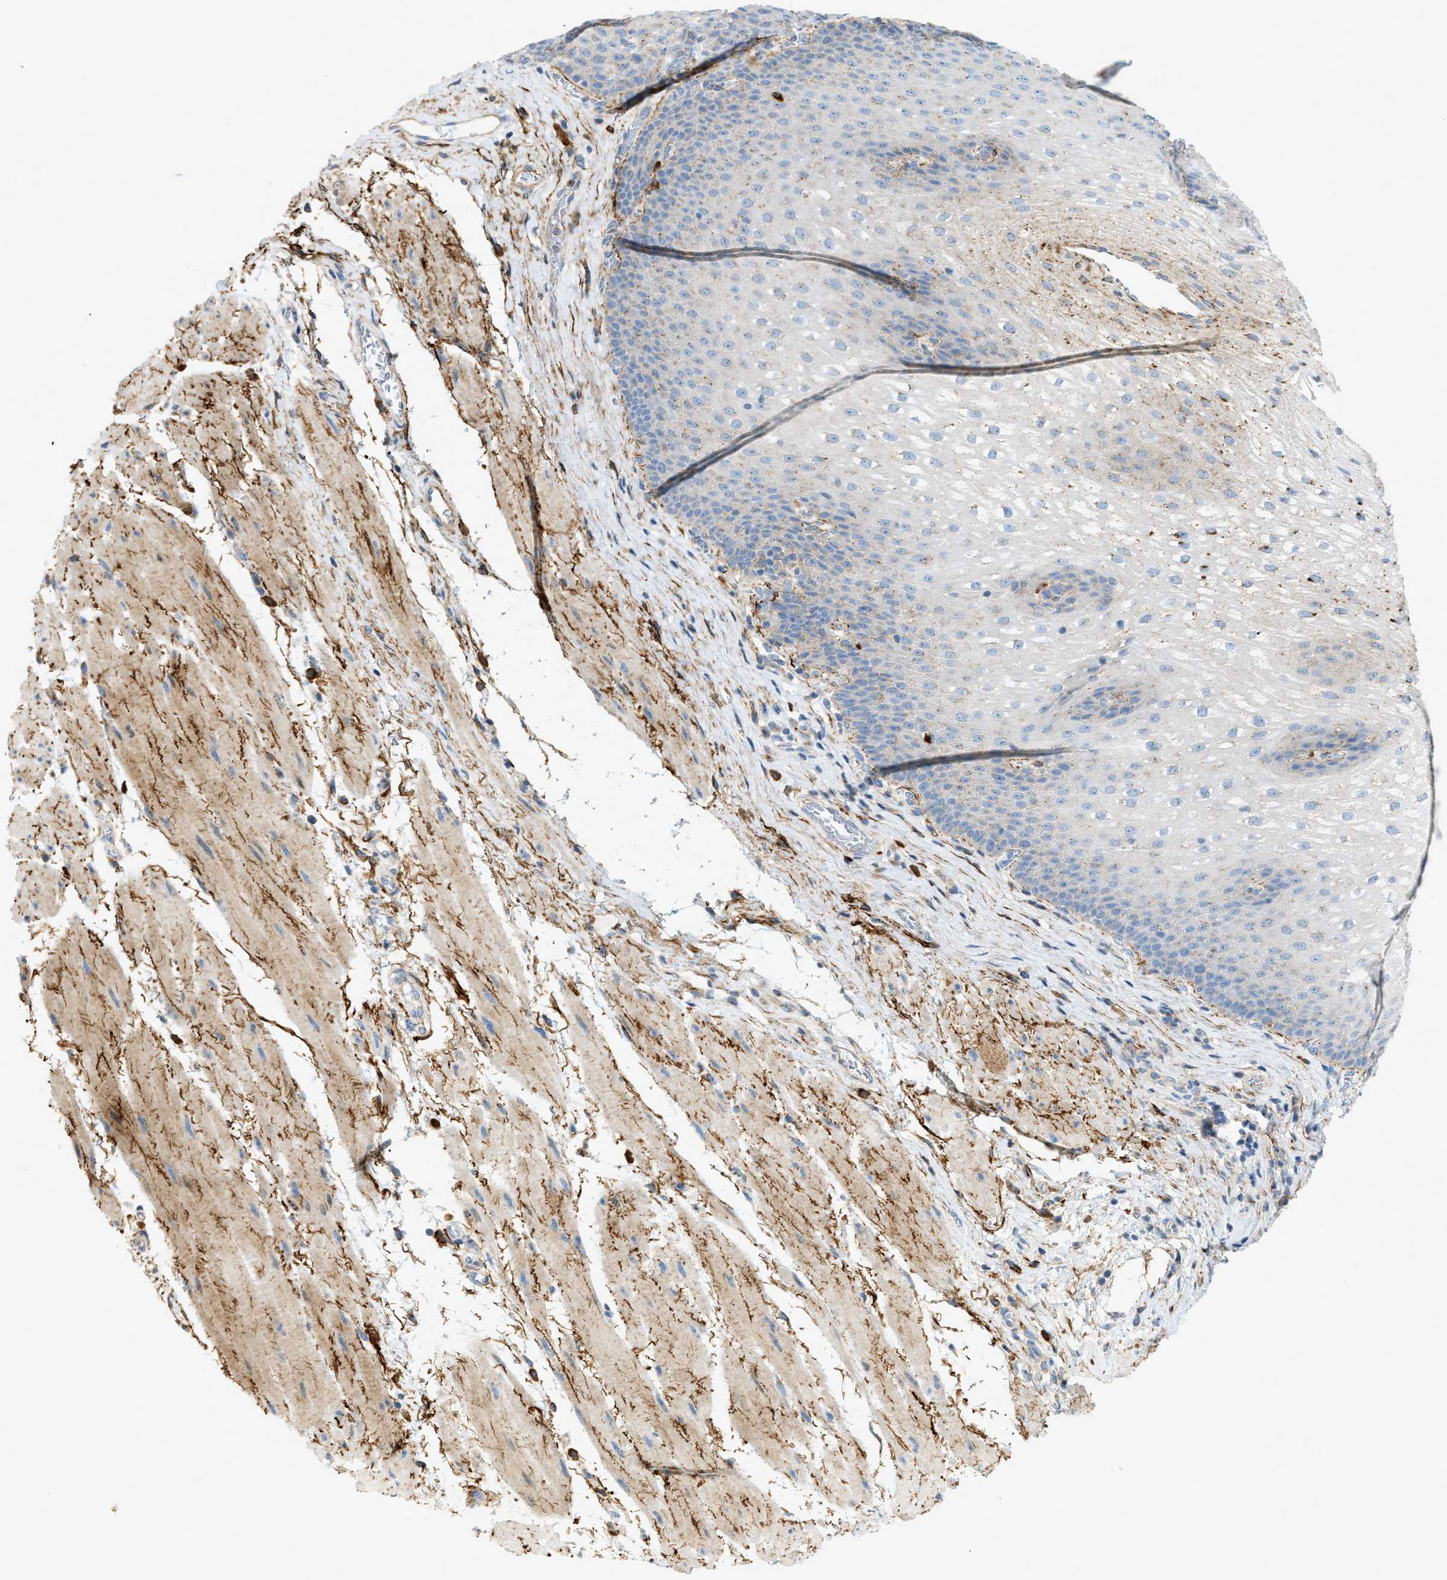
{"staining": {"intensity": "weak", "quantity": "<25%", "location": "cytoplasmic/membranous"}, "tissue": "esophagus", "cell_type": "Squamous epithelial cells", "image_type": "normal", "snomed": [{"axis": "morphology", "description": "Normal tissue, NOS"}, {"axis": "topography", "description": "Esophagus"}], "caption": "IHC of normal human esophagus shows no staining in squamous epithelial cells.", "gene": "LMBRD1", "patient": {"sex": "male", "age": 48}}